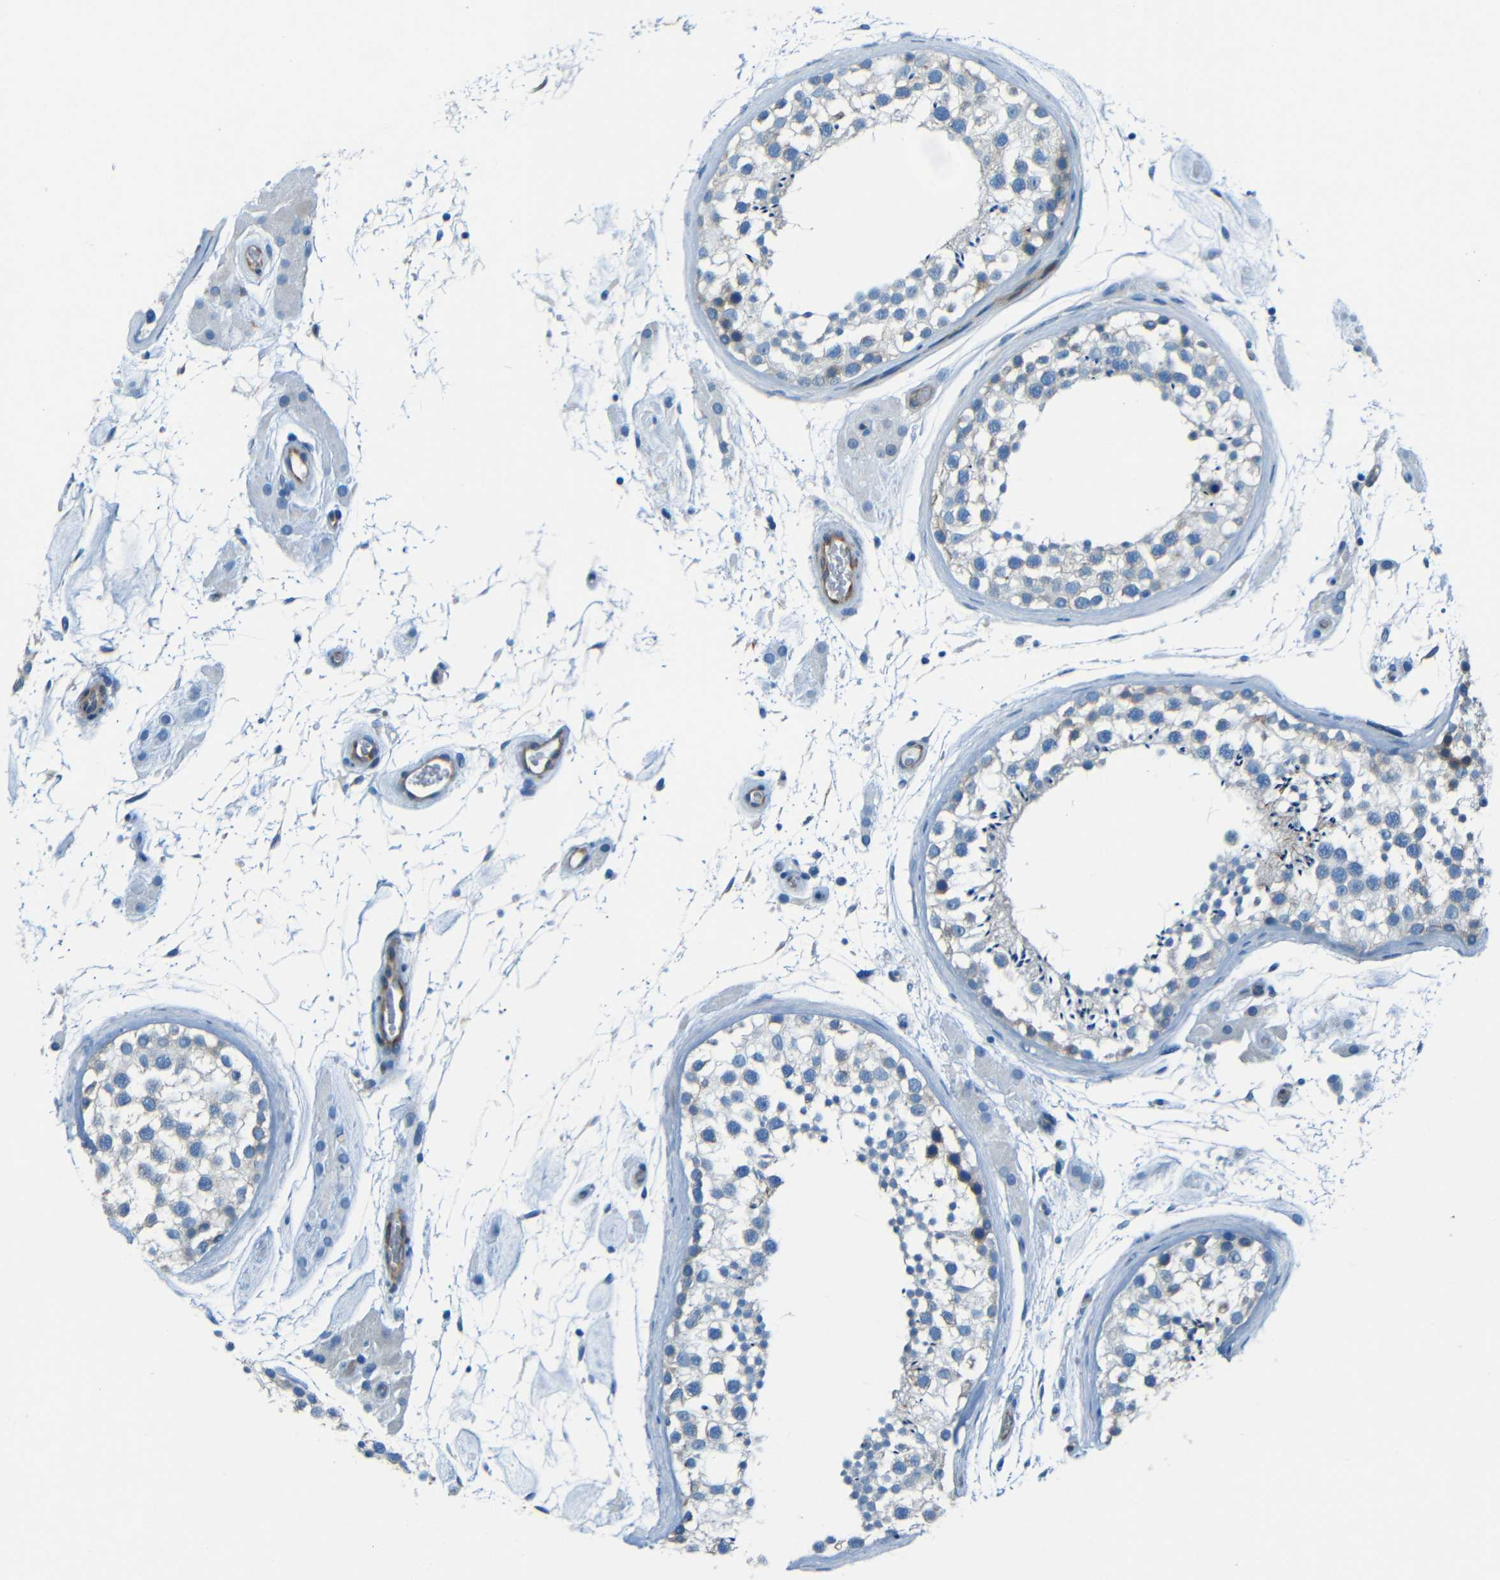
{"staining": {"intensity": "negative", "quantity": "none", "location": "none"}, "tissue": "testis", "cell_type": "Cells in seminiferous ducts", "image_type": "normal", "snomed": [{"axis": "morphology", "description": "Normal tissue, NOS"}, {"axis": "topography", "description": "Testis"}], "caption": "Cells in seminiferous ducts are negative for protein expression in unremarkable human testis. (DAB immunohistochemistry, high magnification).", "gene": "MAP2", "patient": {"sex": "male", "age": 46}}